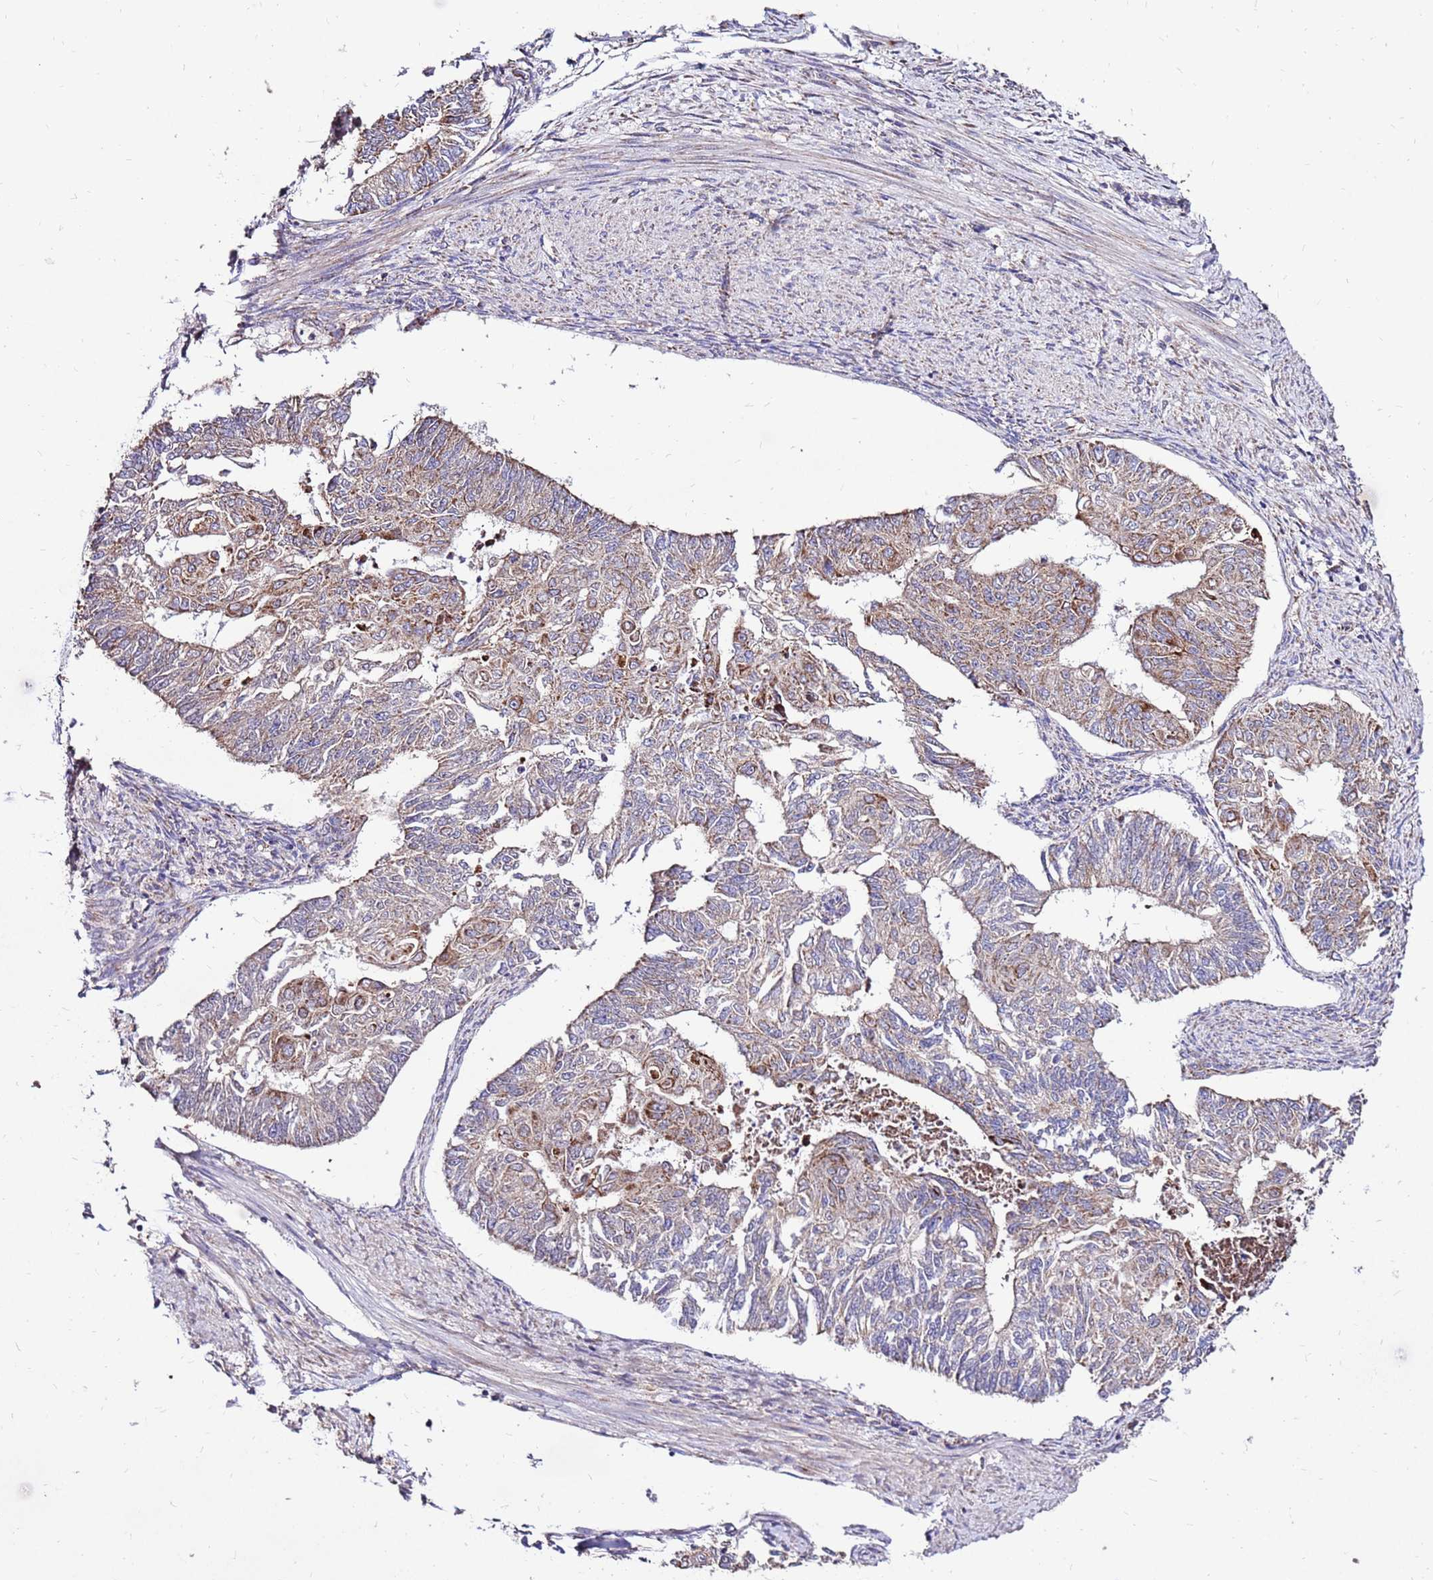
{"staining": {"intensity": "weak", "quantity": "<25%", "location": "cytoplasmic/membranous"}, "tissue": "endometrial cancer", "cell_type": "Tumor cells", "image_type": "cancer", "snomed": [{"axis": "morphology", "description": "Adenocarcinoma, NOS"}, {"axis": "topography", "description": "Endometrium"}], "caption": "Tumor cells are negative for brown protein staining in endometrial cancer.", "gene": "SPSB3", "patient": {"sex": "female", "age": 32}}